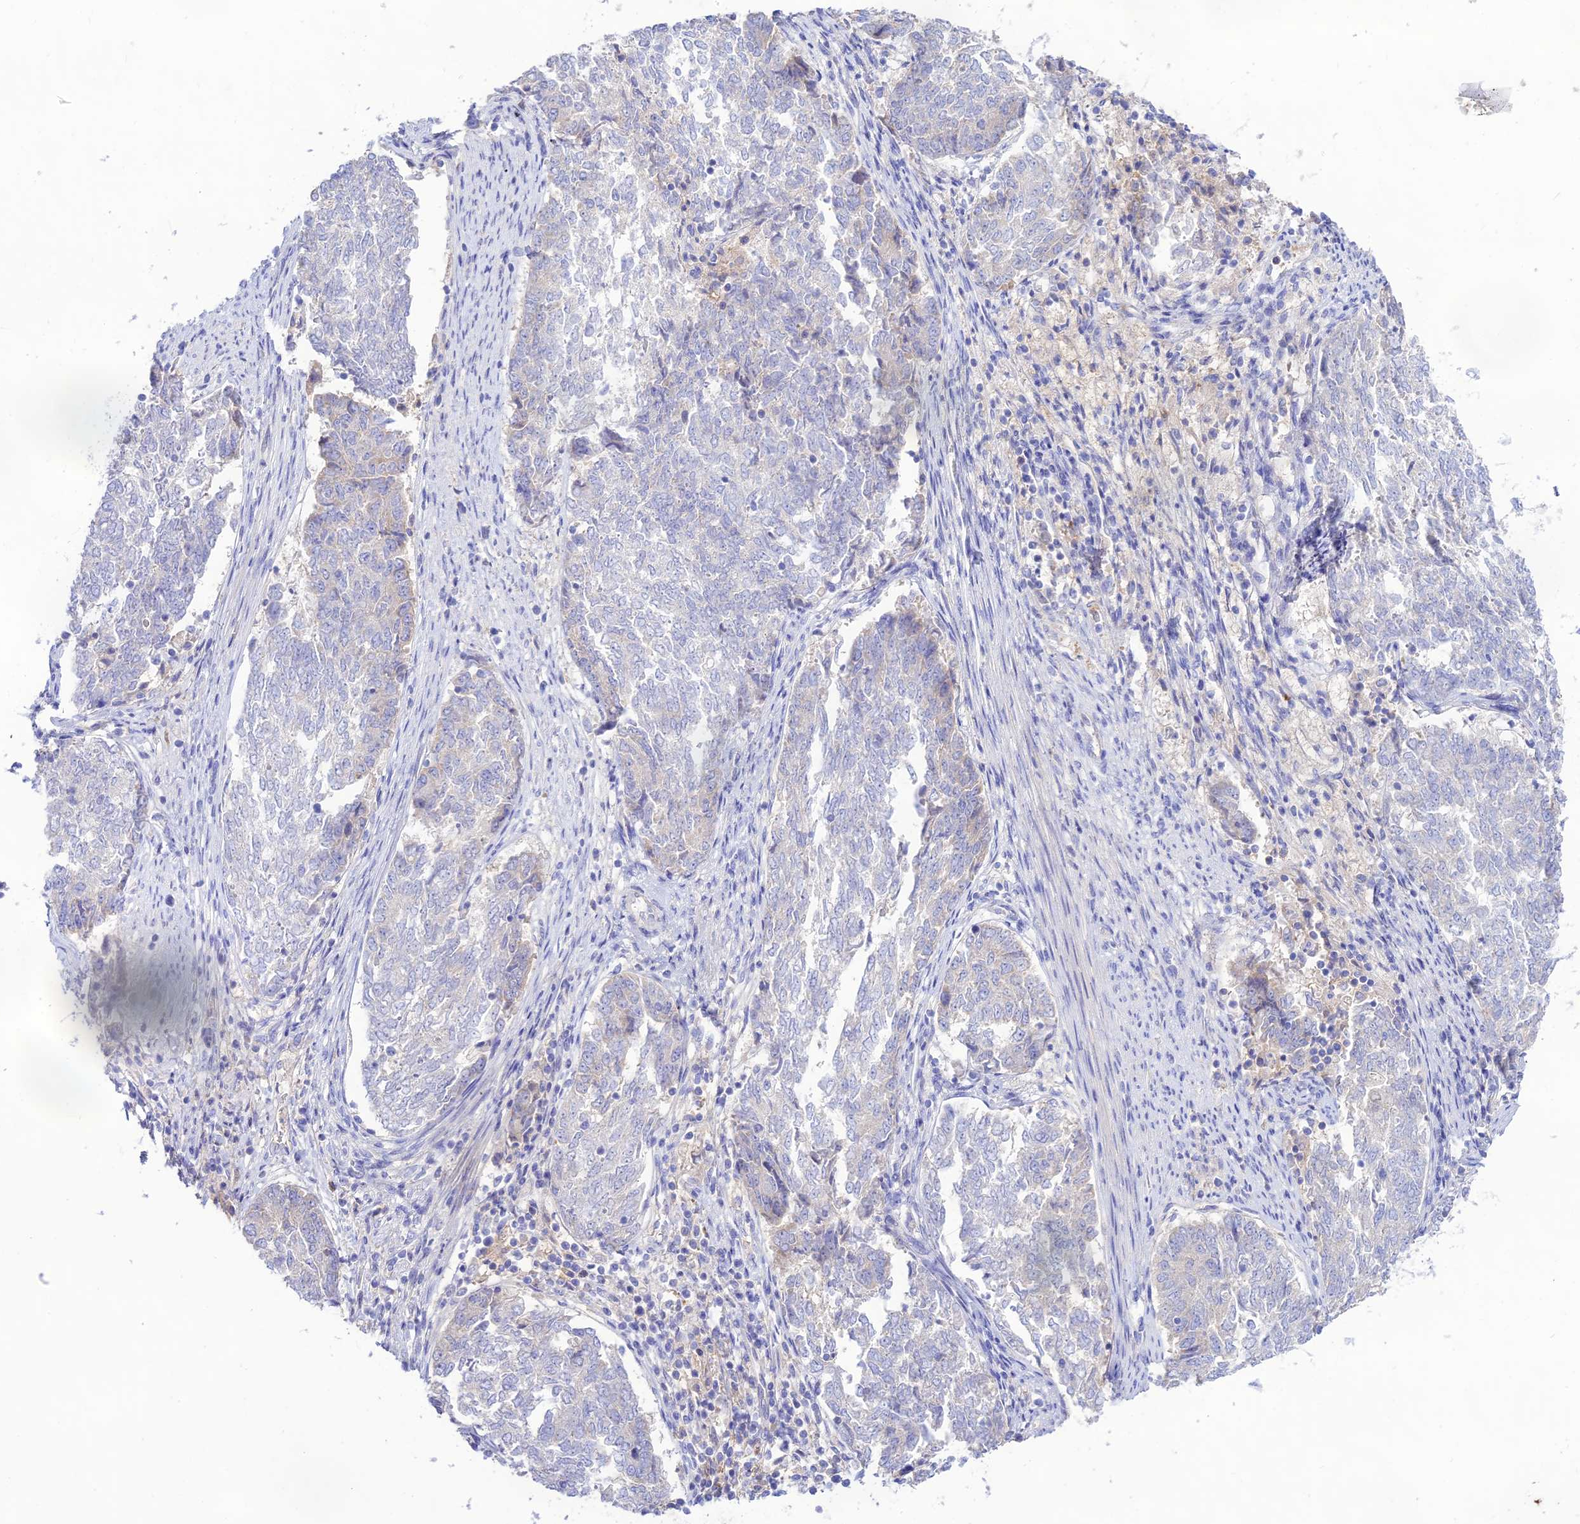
{"staining": {"intensity": "negative", "quantity": "none", "location": "none"}, "tissue": "endometrial cancer", "cell_type": "Tumor cells", "image_type": "cancer", "snomed": [{"axis": "morphology", "description": "Adenocarcinoma, NOS"}, {"axis": "topography", "description": "Endometrium"}], "caption": "Immunohistochemistry of human endometrial cancer (adenocarcinoma) demonstrates no staining in tumor cells.", "gene": "NLRP9", "patient": {"sex": "female", "age": 80}}